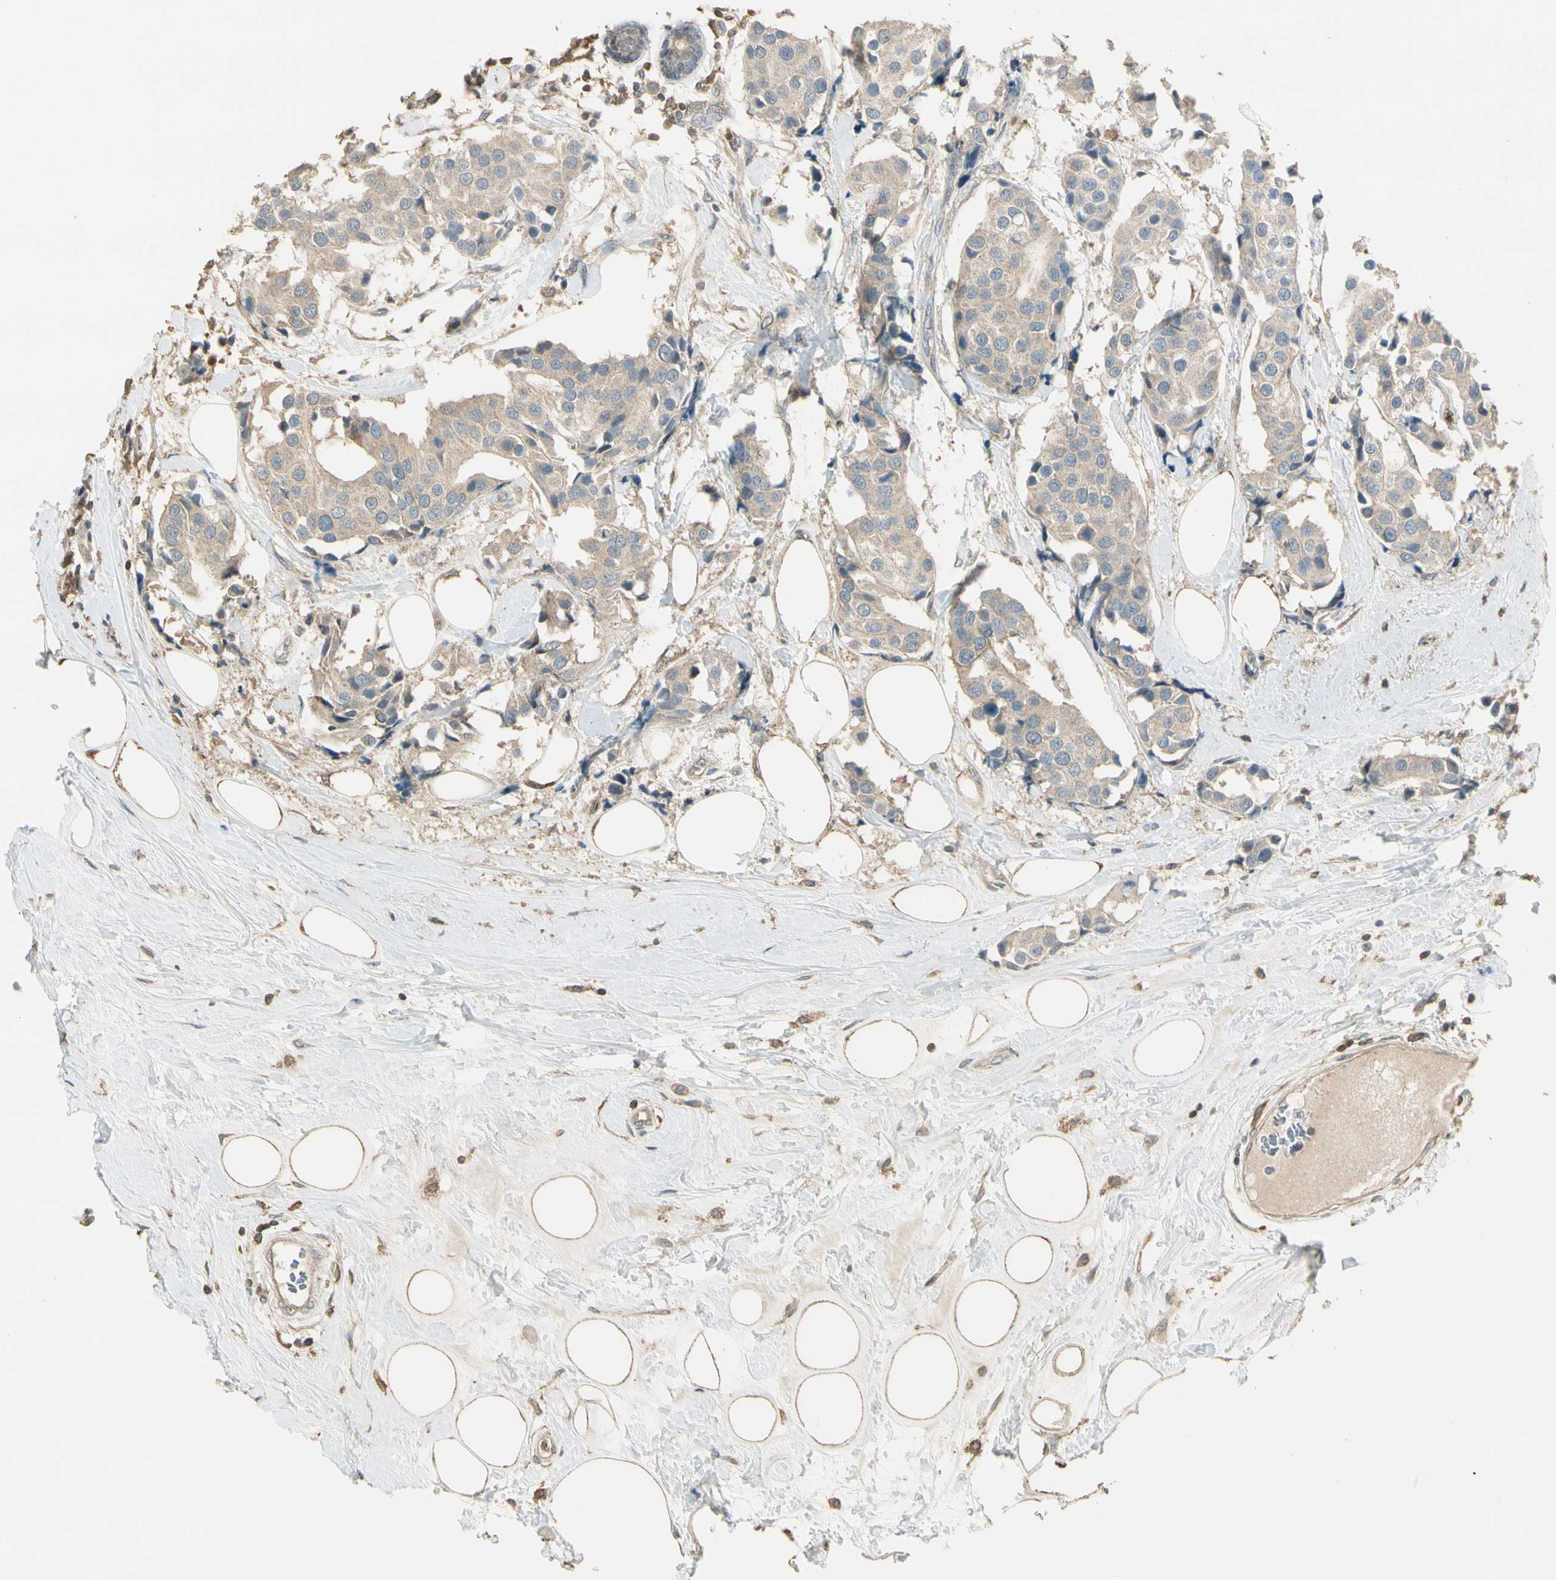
{"staining": {"intensity": "weak", "quantity": ">75%", "location": "cytoplasmic/membranous"}, "tissue": "breast cancer", "cell_type": "Tumor cells", "image_type": "cancer", "snomed": [{"axis": "morphology", "description": "Normal tissue, NOS"}, {"axis": "morphology", "description": "Duct carcinoma"}, {"axis": "topography", "description": "Breast"}], "caption": "Protein staining of breast cancer (intraductal carcinoma) tissue reveals weak cytoplasmic/membranous staining in about >75% of tumor cells.", "gene": "PLXNA1", "patient": {"sex": "female", "age": 39}}